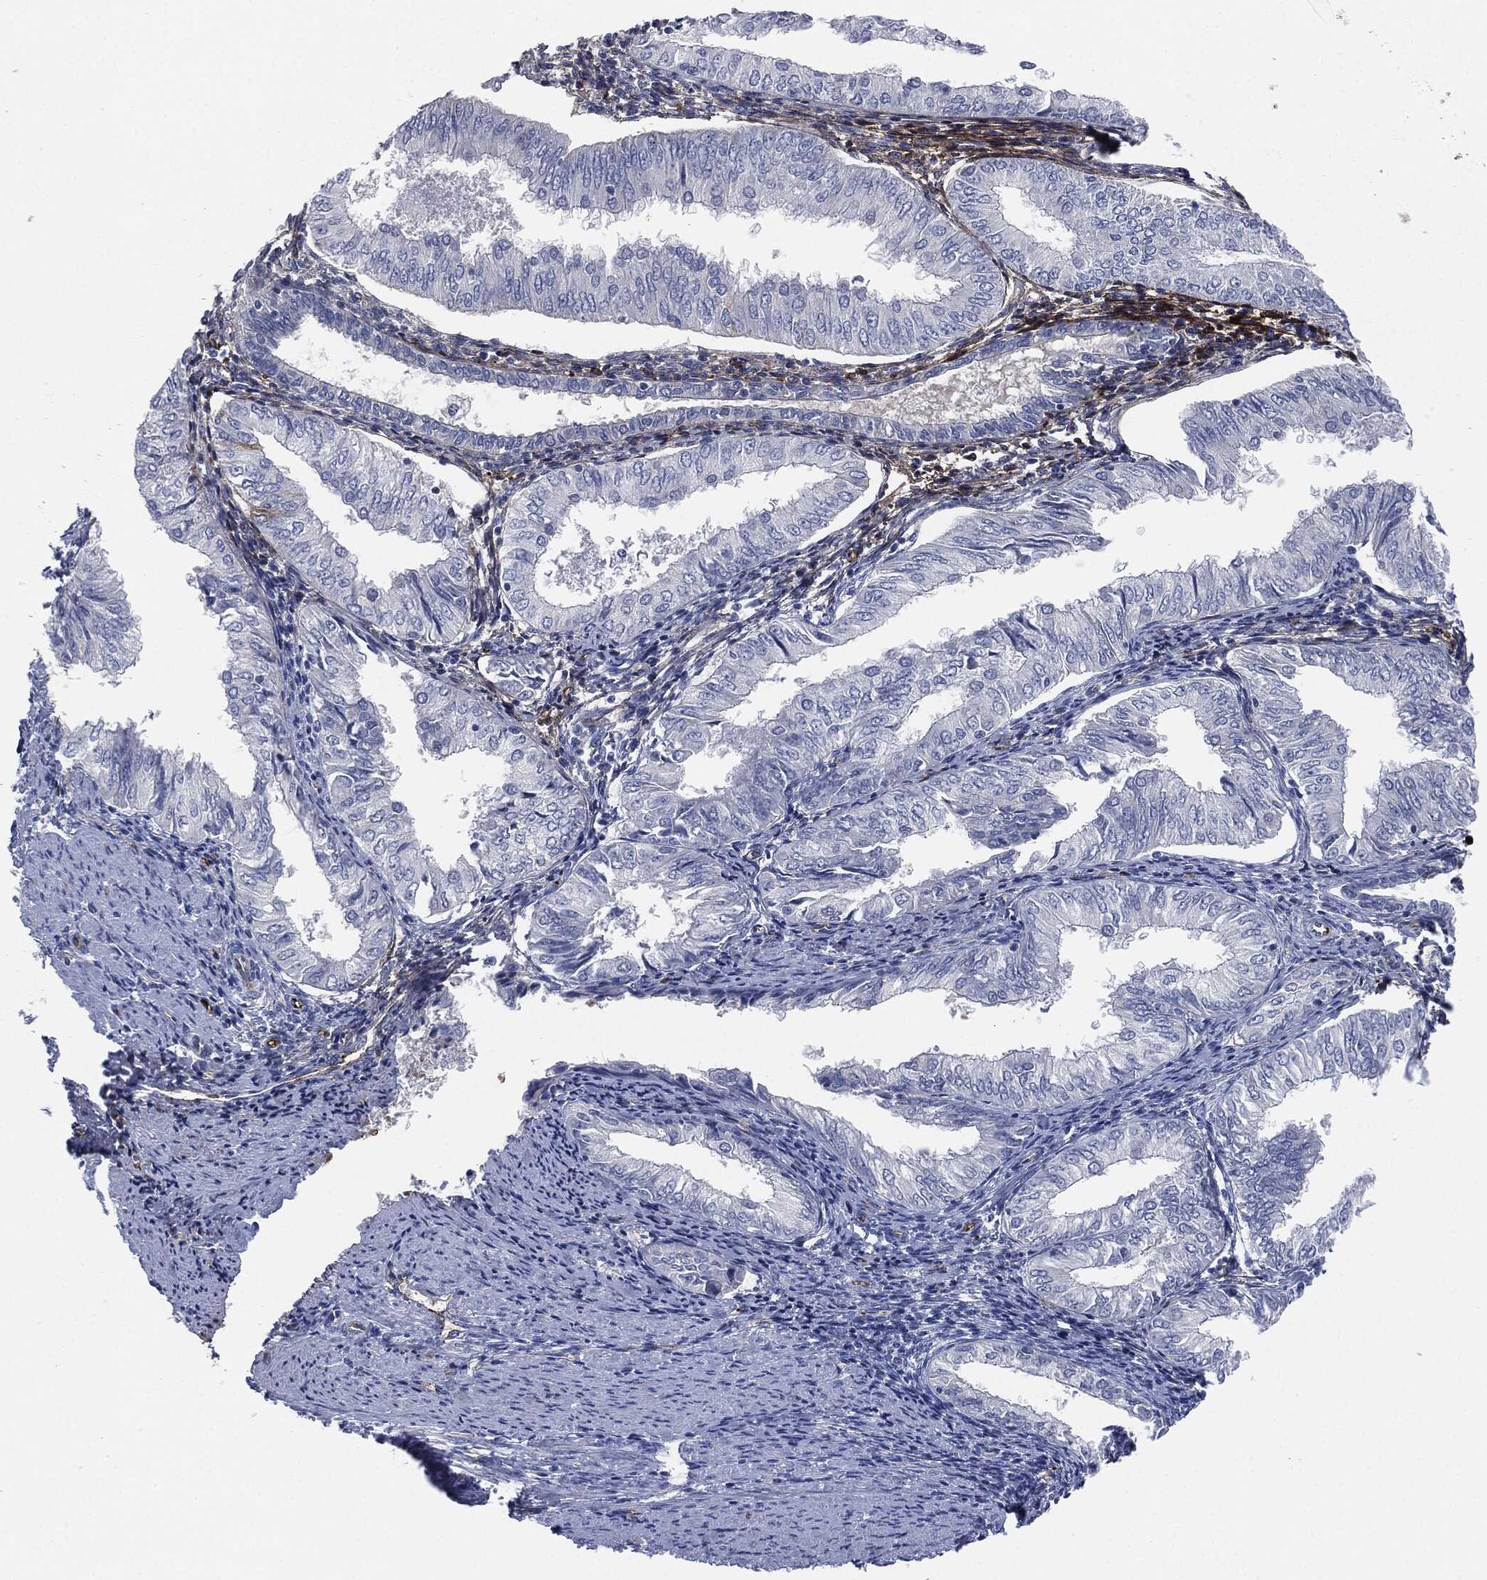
{"staining": {"intensity": "negative", "quantity": "none", "location": "none"}, "tissue": "endometrial cancer", "cell_type": "Tumor cells", "image_type": "cancer", "snomed": [{"axis": "morphology", "description": "Adenocarcinoma, NOS"}, {"axis": "topography", "description": "Endometrium"}], "caption": "High power microscopy photomicrograph of an immunohistochemistry (IHC) photomicrograph of endometrial cancer, revealing no significant expression in tumor cells.", "gene": "APOB", "patient": {"sex": "female", "age": 53}}